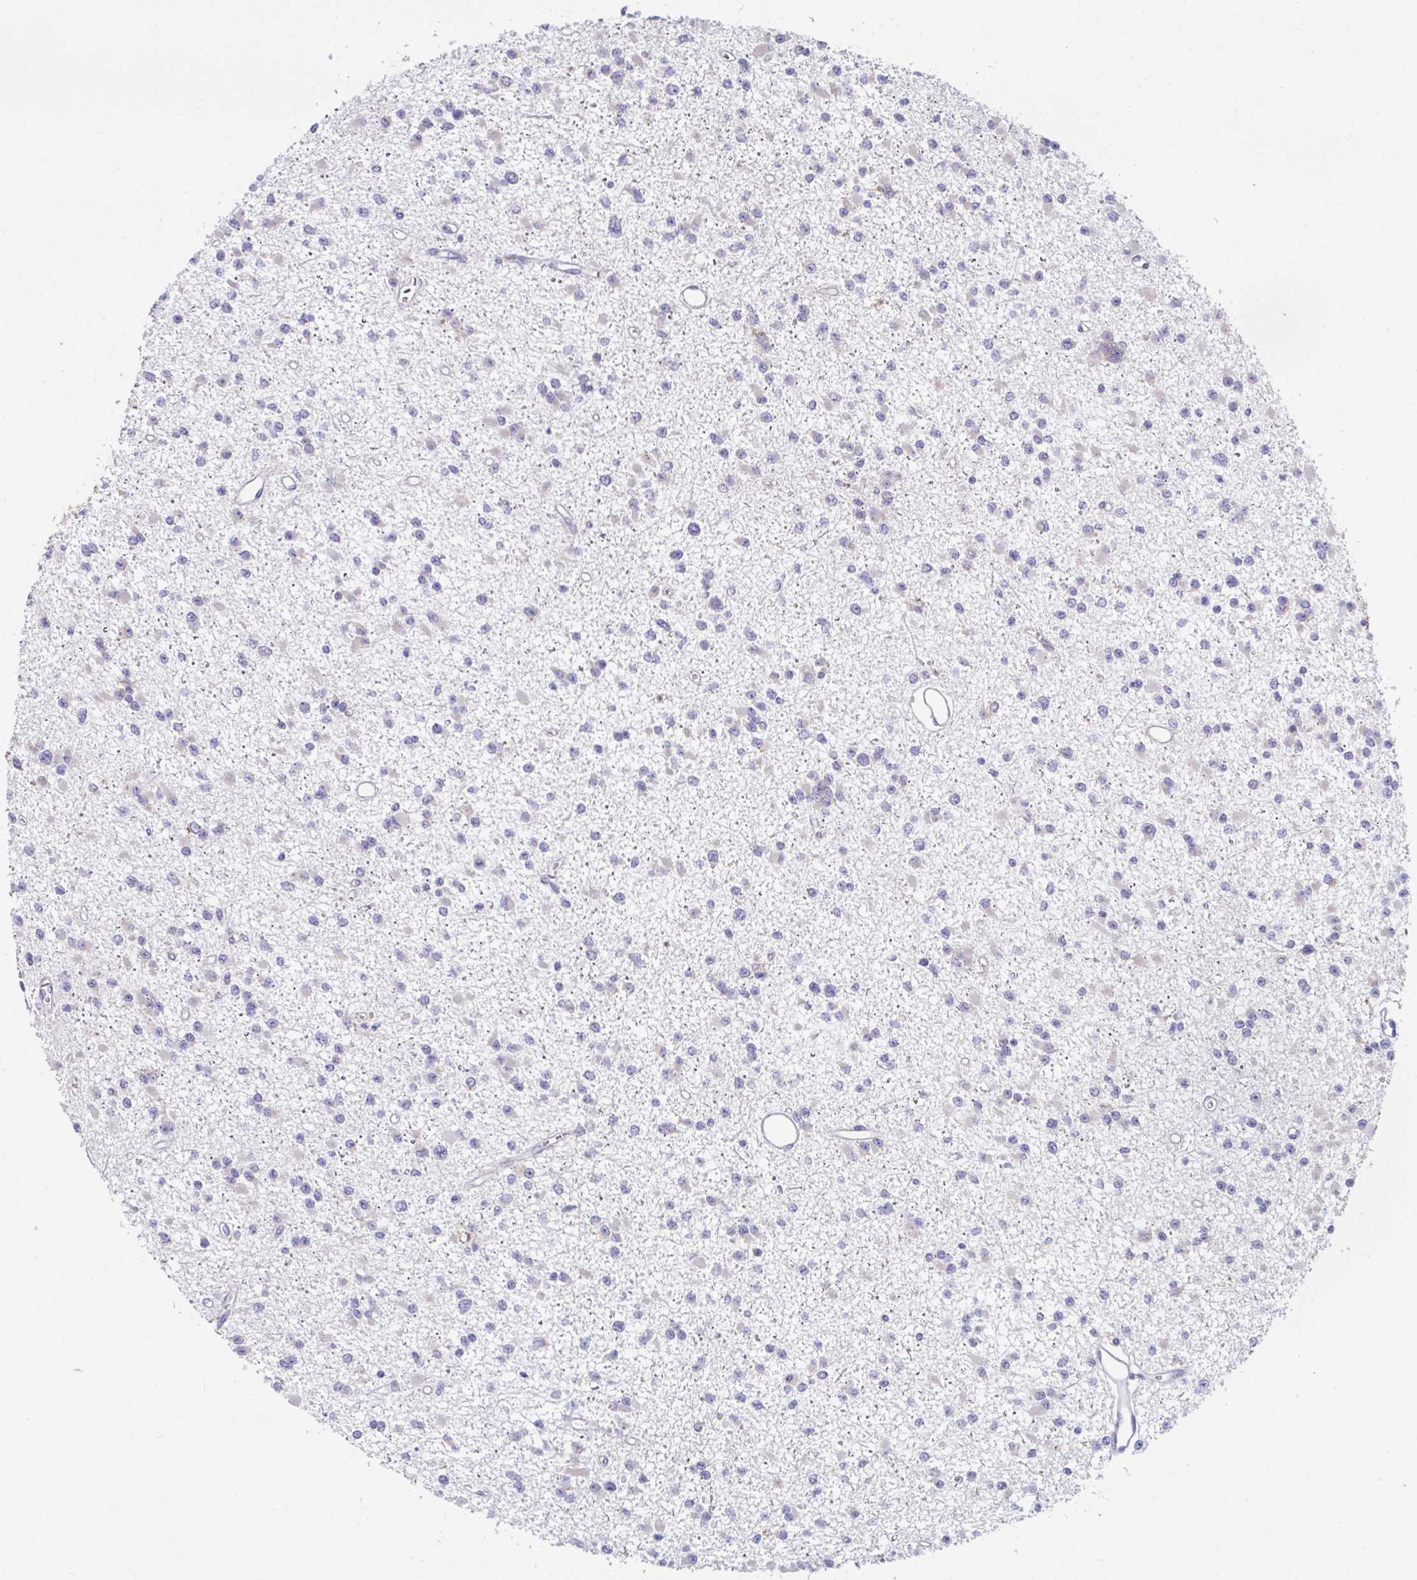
{"staining": {"intensity": "negative", "quantity": "none", "location": "none"}, "tissue": "glioma", "cell_type": "Tumor cells", "image_type": "cancer", "snomed": [{"axis": "morphology", "description": "Glioma, malignant, Low grade"}, {"axis": "topography", "description": "Brain"}], "caption": "The IHC micrograph has no significant staining in tumor cells of malignant low-grade glioma tissue. (DAB IHC with hematoxylin counter stain).", "gene": "FAU", "patient": {"sex": "female", "age": 22}}